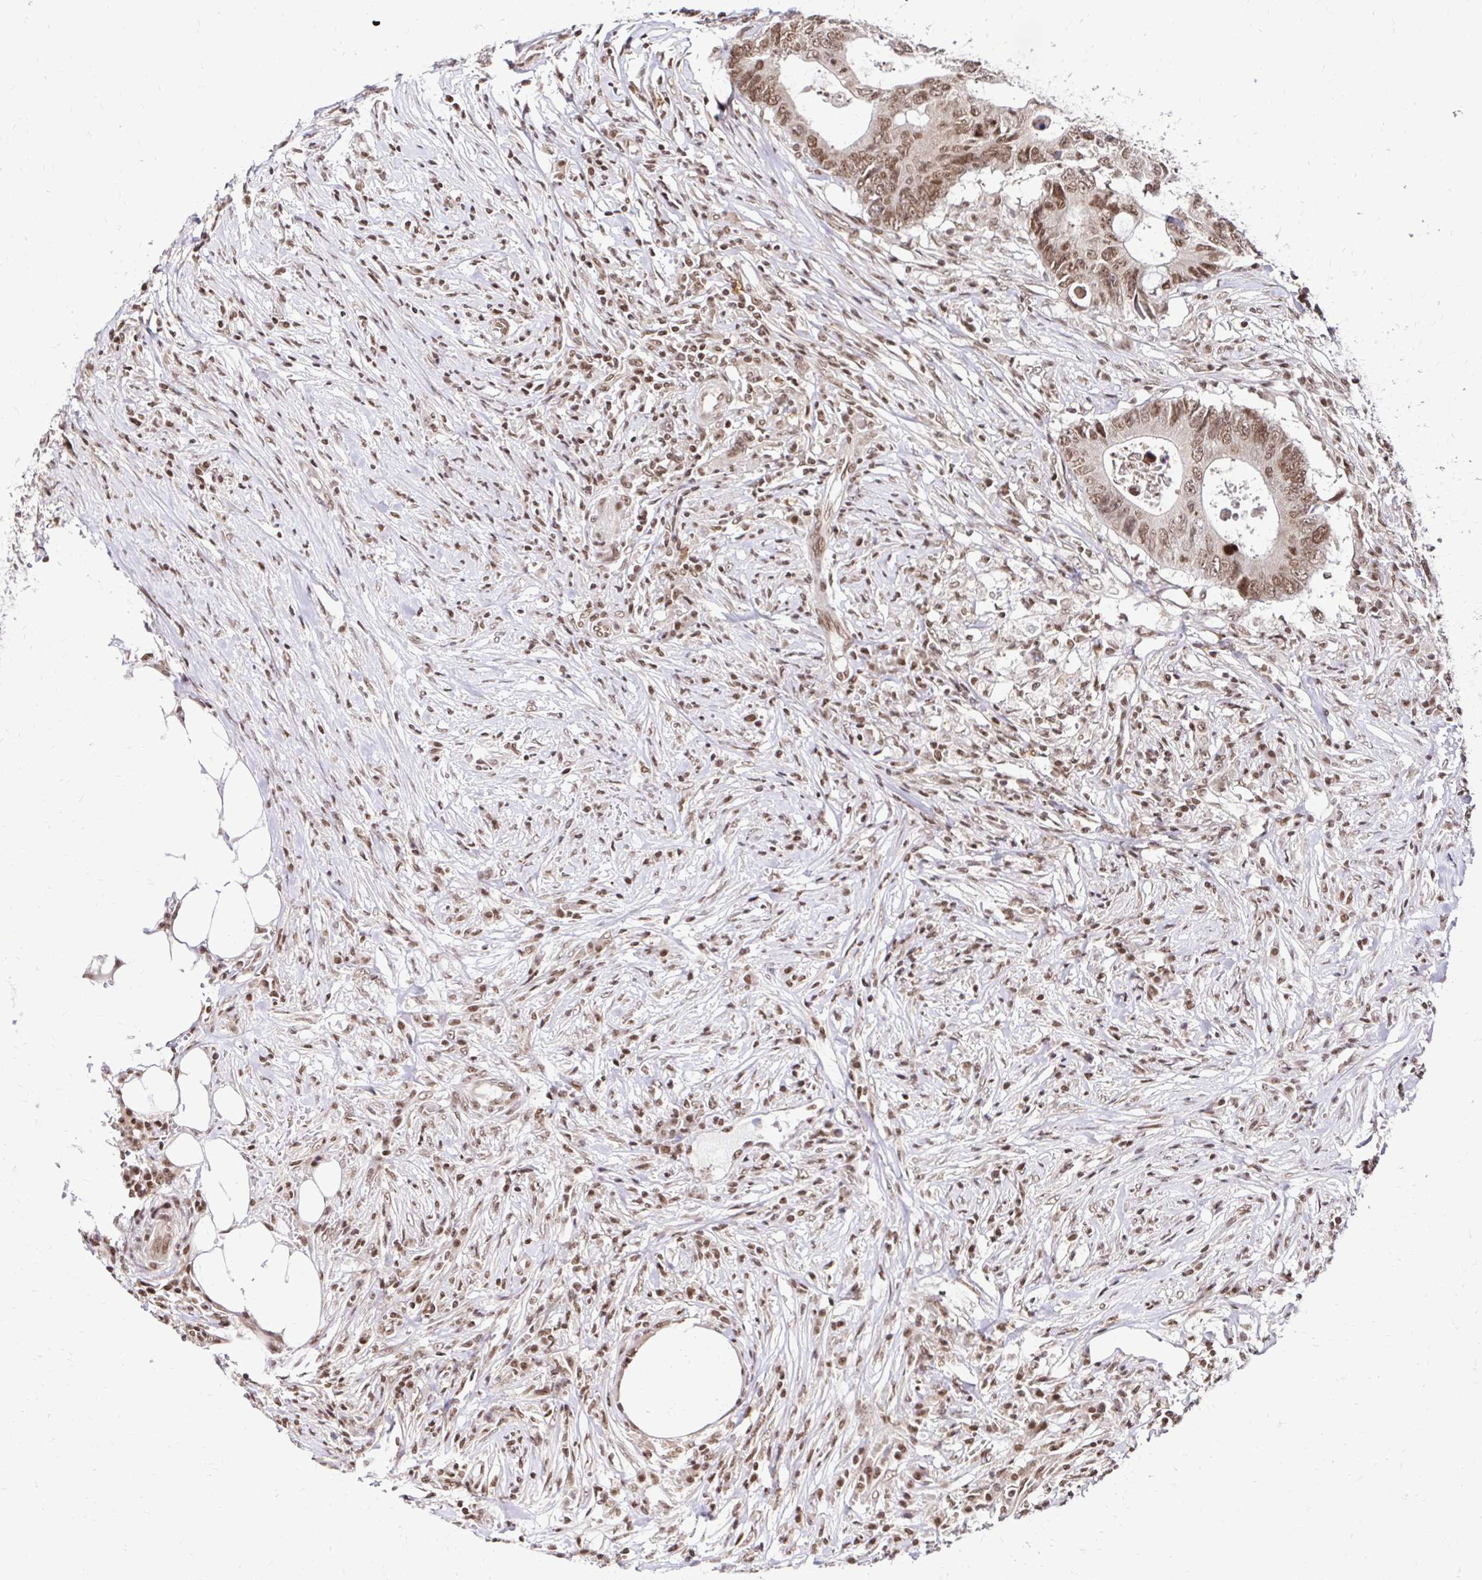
{"staining": {"intensity": "moderate", "quantity": ">75%", "location": "nuclear"}, "tissue": "colorectal cancer", "cell_type": "Tumor cells", "image_type": "cancer", "snomed": [{"axis": "morphology", "description": "Adenocarcinoma, NOS"}, {"axis": "topography", "description": "Colon"}], "caption": "DAB (3,3'-diaminobenzidine) immunohistochemical staining of adenocarcinoma (colorectal) demonstrates moderate nuclear protein positivity in approximately >75% of tumor cells.", "gene": "GLYR1", "patient": {"sex": "male", "age": 71}}